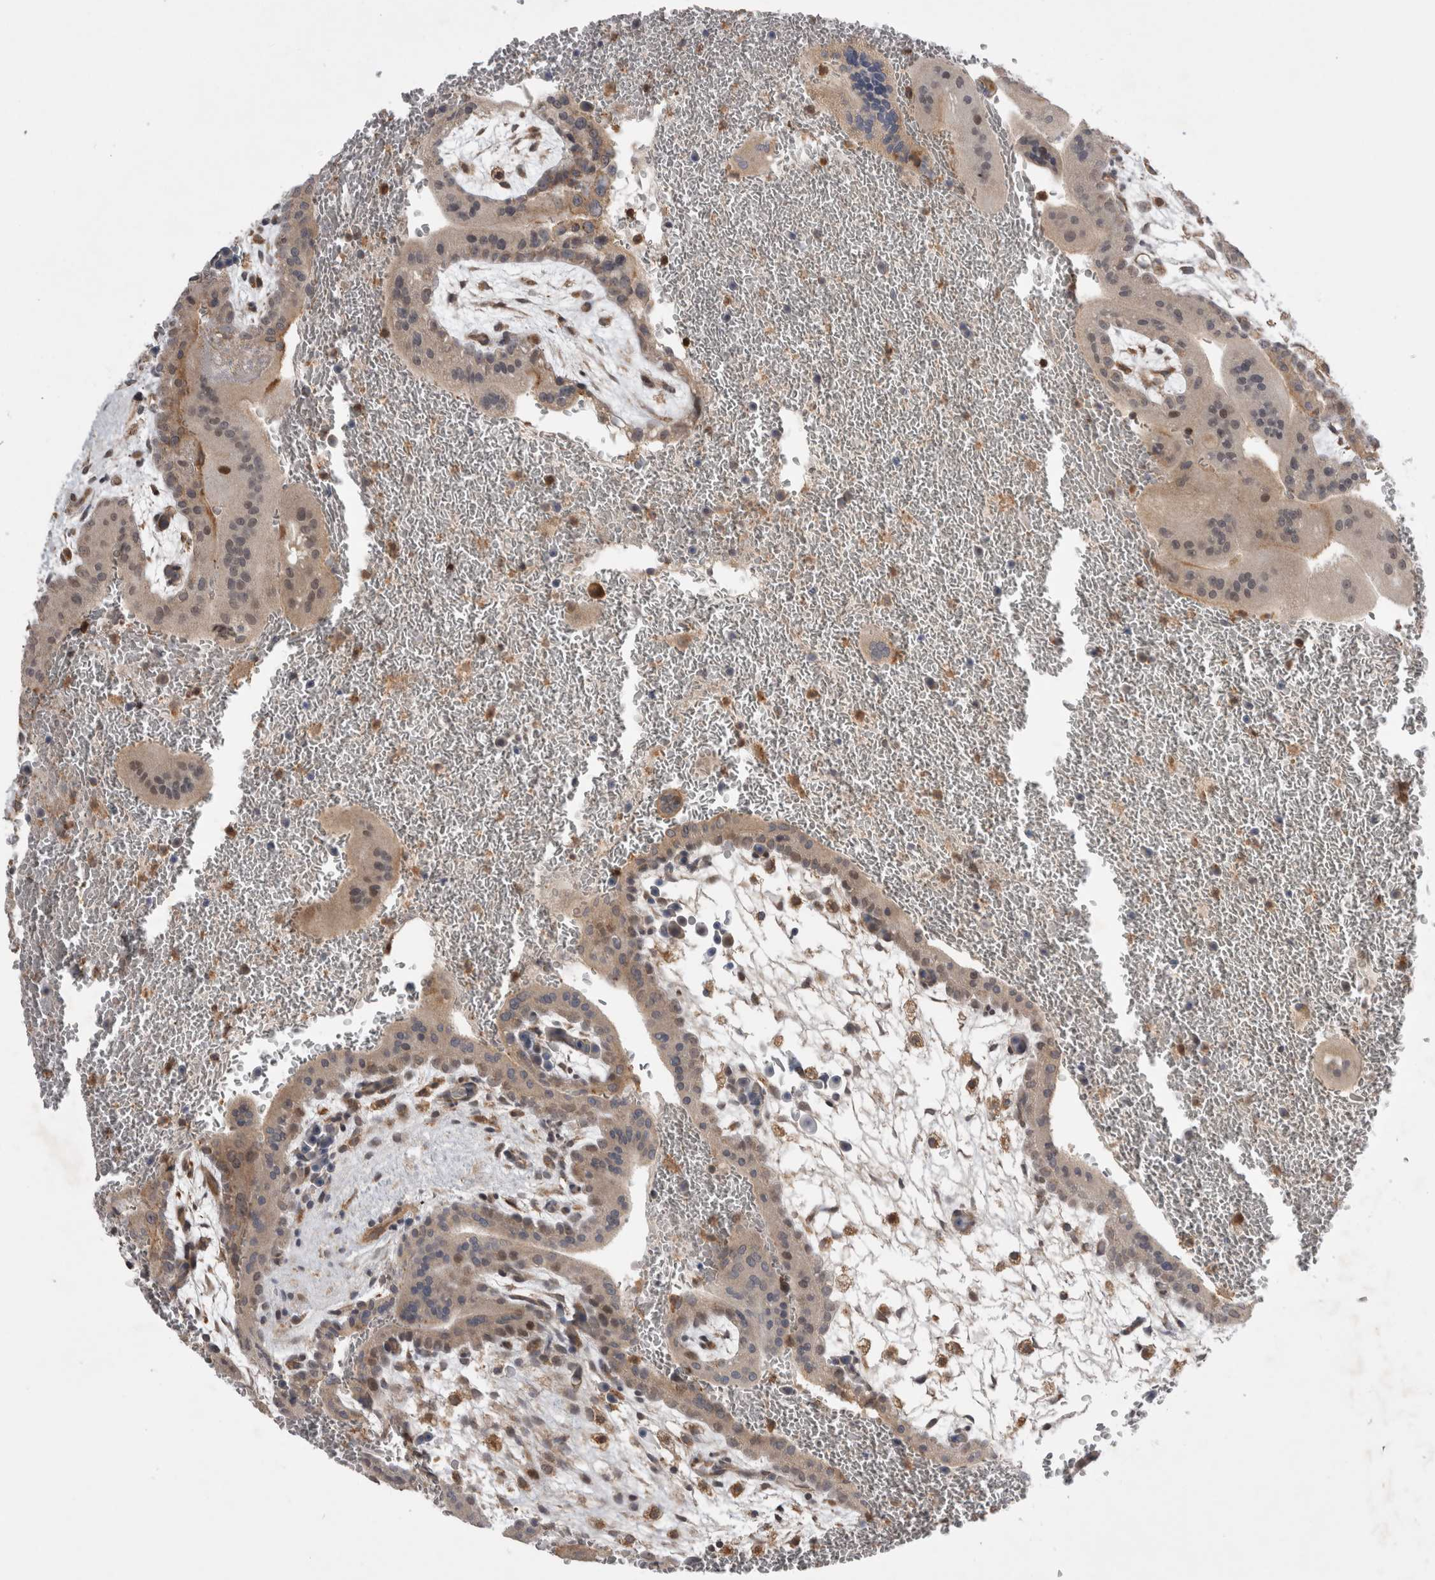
{"staining": {"intensity": "weak", "quantity": ">75%", "location": "cytoplasmic/membranous"}, "tissue": "placenta", "cell_type": "Trophoblastic cells", "image_type": "normal", "snomed": [{"axis": "morphology", "description": "Normal tissue, NOS"}, {"axis": "topography", "description": "Placenta"}], "caption": "Trophoblastic cells show low levels of weak cytoplasmic/membranous positivity in approximately >75% of cells in benign human placenta. (DAB (3,3'-diaminobenzidine) IHC with brightfield microscopy, high magnification).", "gene": "KCNIP1", "patient": {"sex": "female", "age": 35}}